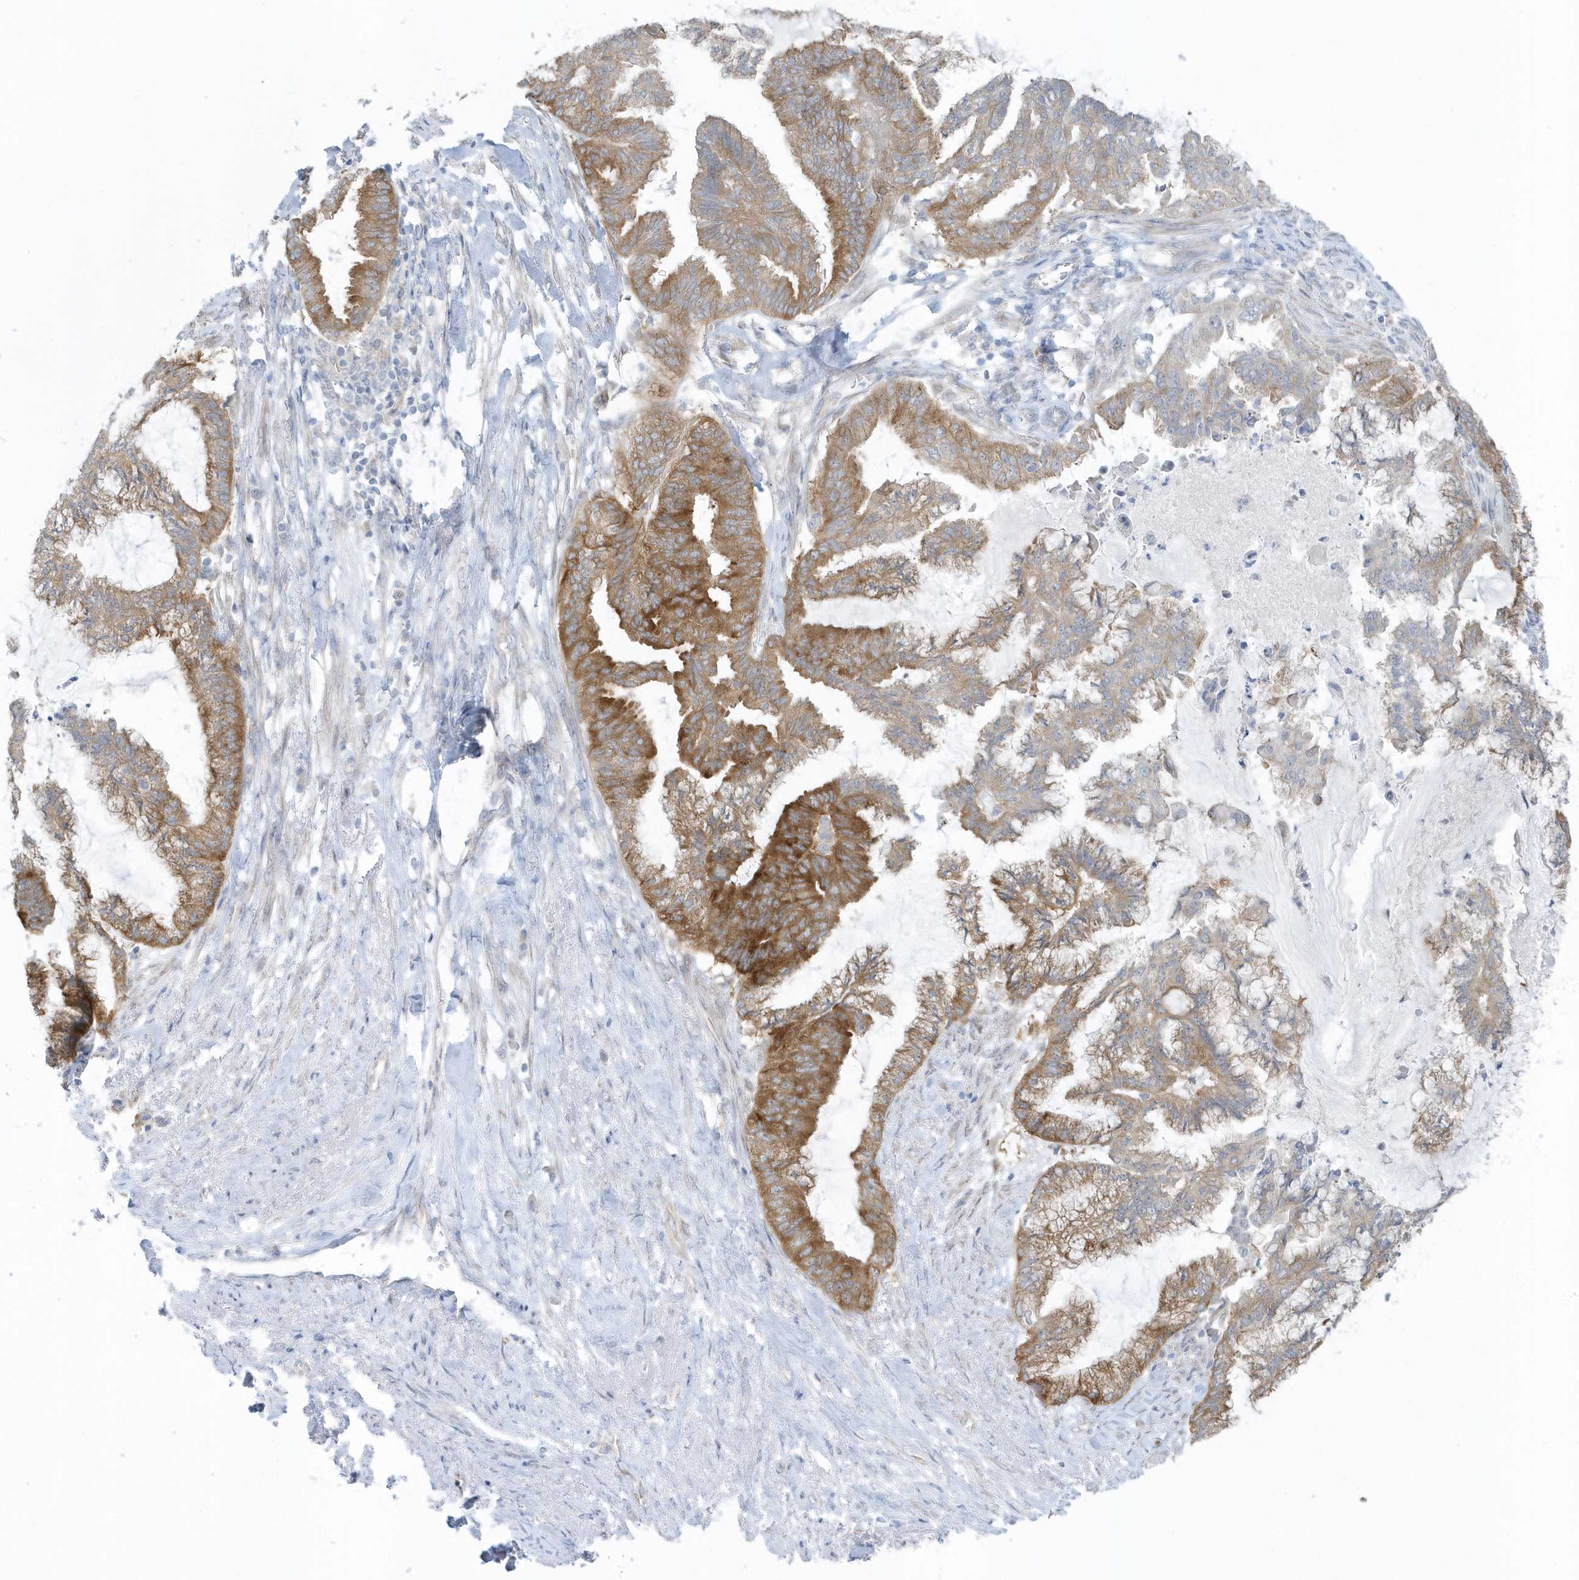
{"staining": {"intensity": "moderate", "quantity": "25%-75%", "location": "cytoplasmic/membranous"}, "tissue": "endometrial cancer", "cell_type": "Tumor cells", "image_type": "cancer", "snomed": [{"axis": "morphology", "description": "Adenocarcinoma, NOS"}, {"axis": "topography", "description": "Endometrium"}], "caption": "Immunohistochemical staining of human endometrial adenocarcinoma reveals medium levels of moderate cytoplasmic/membranous expression in approximately 25%-75% of tumor cells. Immunohistochemistry (ihc) stains the protein in brown and the nuclei are stained blue.", "gene": "SCN3A", "patient": {"sex": "female", "age": 86}}